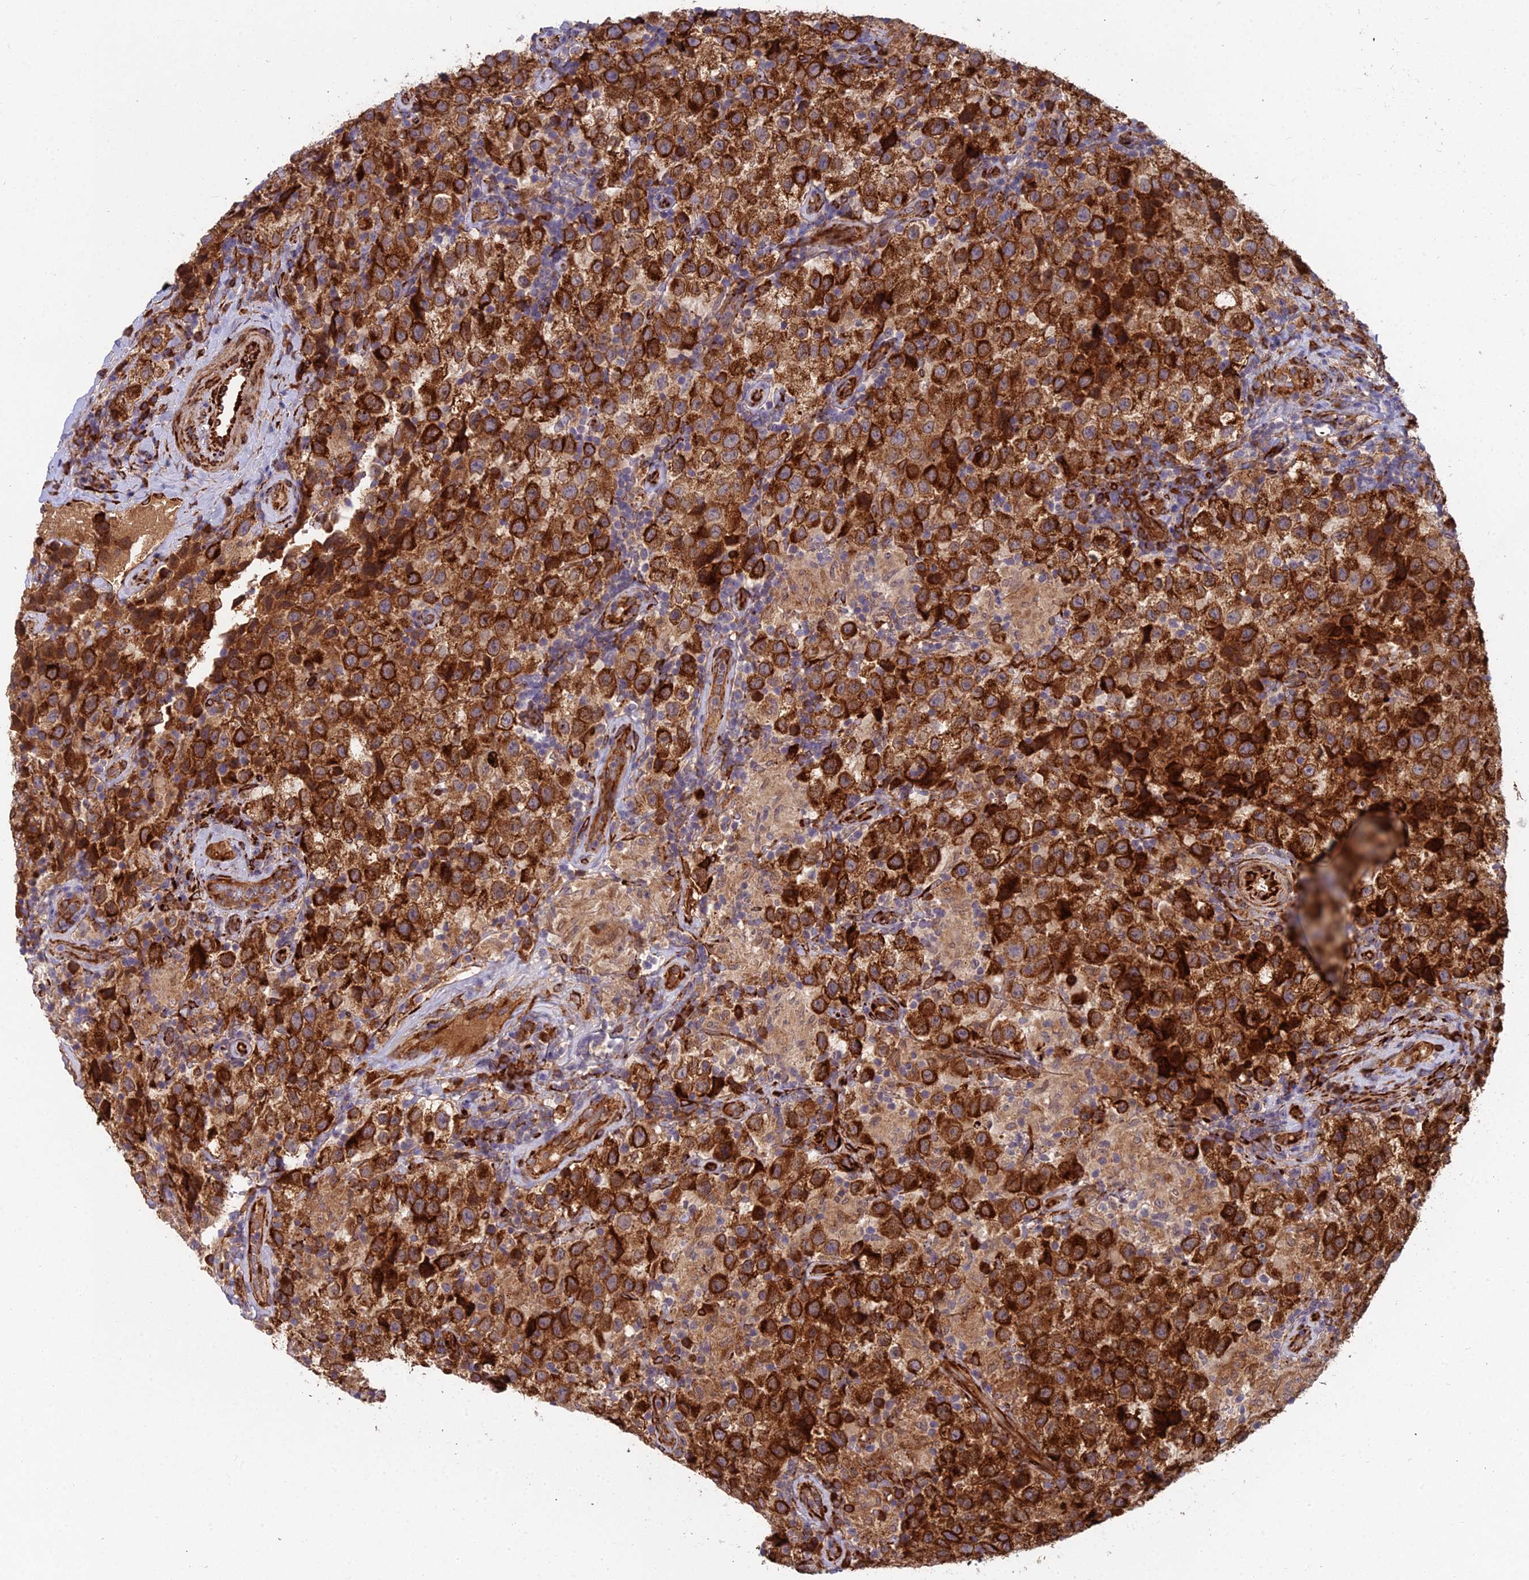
{"staining": {"intensity": "strong", "quantity": ">75%", "location": "cytoplasmic/membranous"}, "tissue": "testis cancer", "cell_type": "Tumor cells", "image_type": "cancer", "snomed": [{"axis": "morphology", "description": "Seminoma, NOS"}, {"axis": "morphology", "description": "Carcinoma, Embryonal, NOS"}, {"axis": "topography", "description": "Testis"}], "caption": "IHC photomicrograph of human testis cancer stained for a protein (brown), which reveals high levels of strong cytoplasmic/membranous positivity in about >75% of tumor cells.", "gene": "NDUFAF7", "patient": {"sex": "male", "age": 41}}